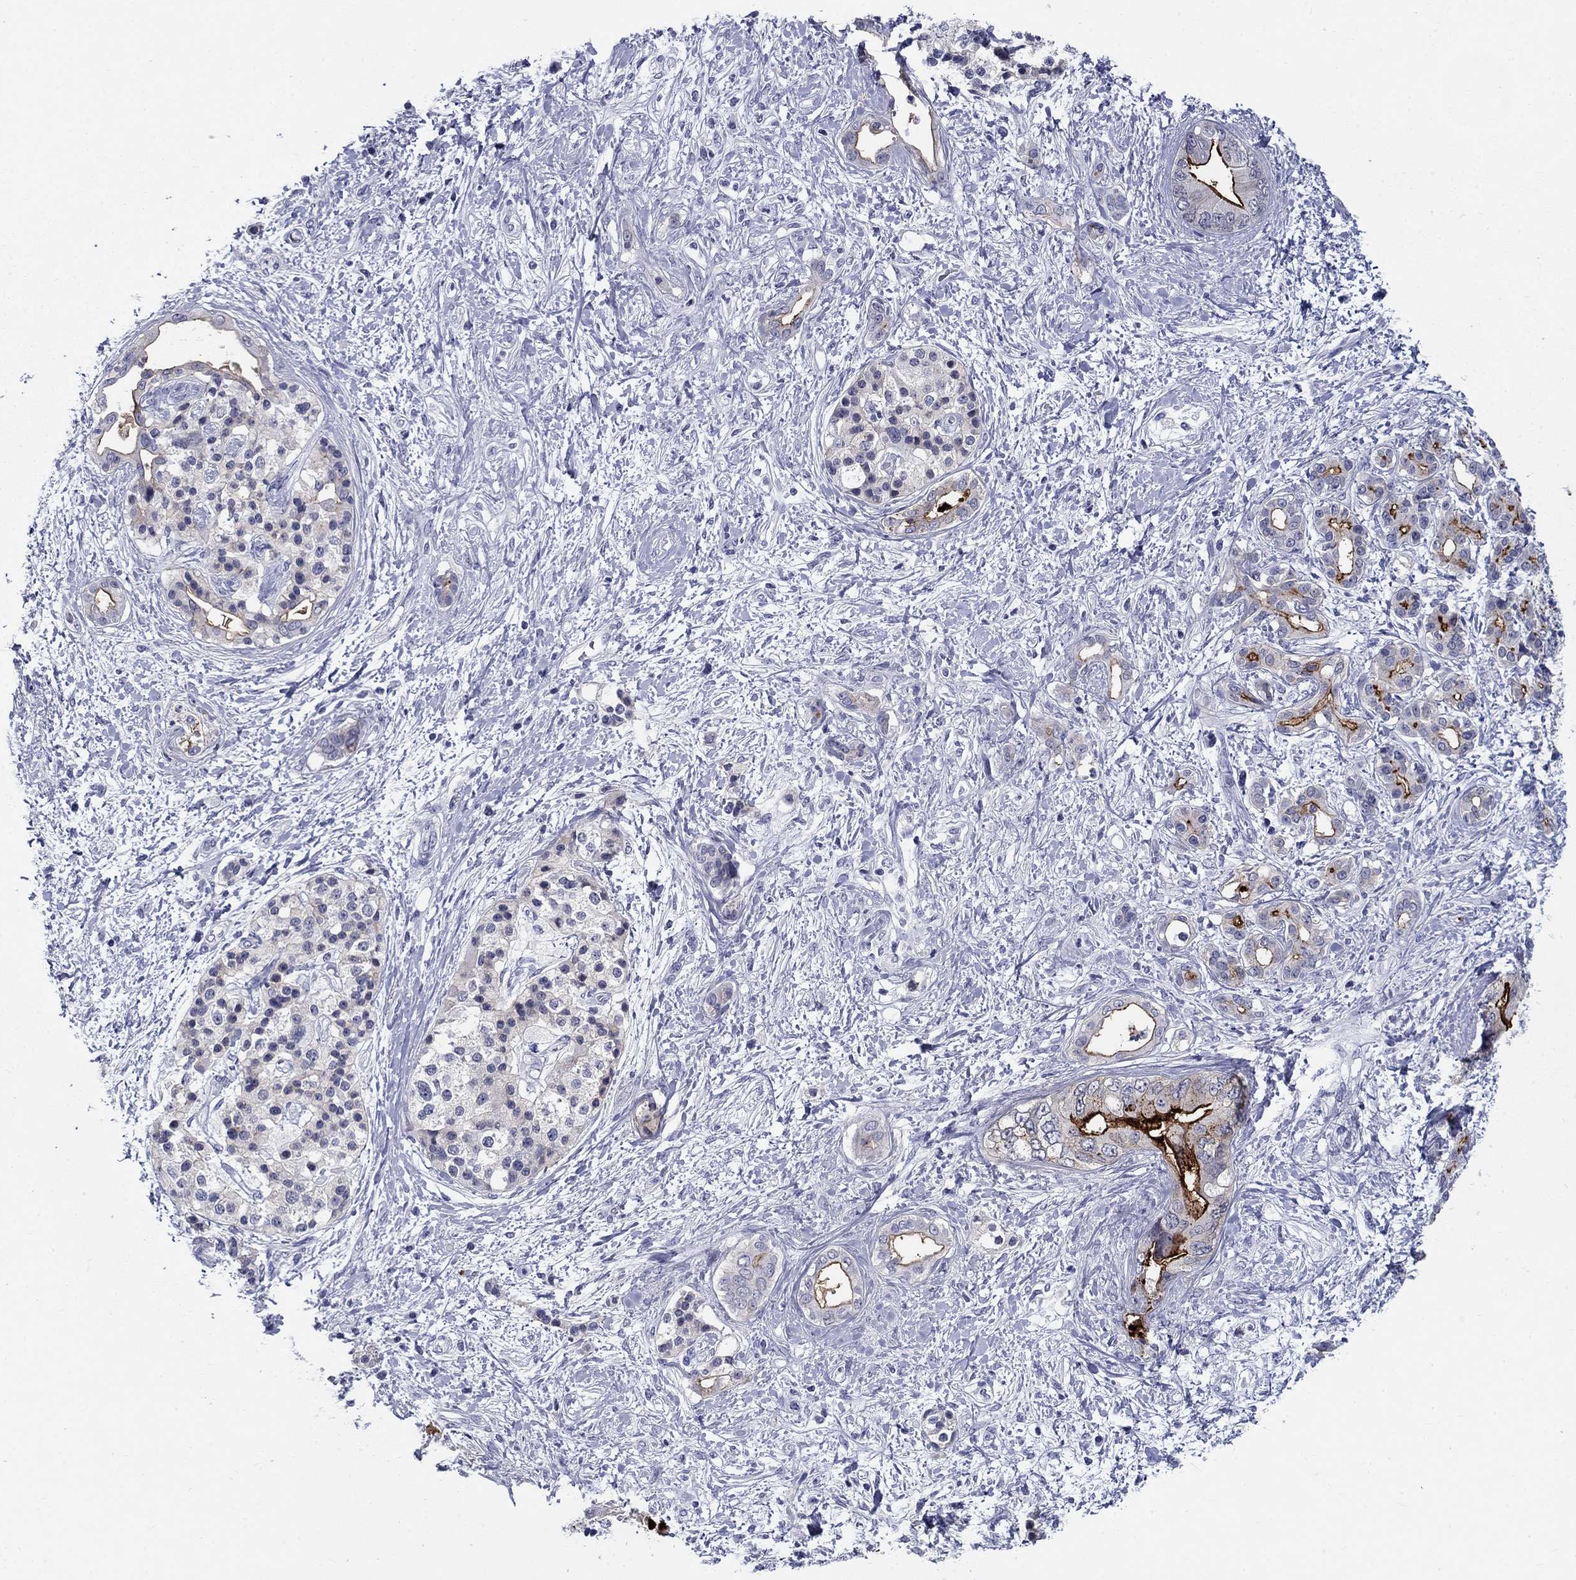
{"staining": {"intensity": "strong", "quantity": "25%-75%", "location": "cytoplasmic/membranous"}, "tissue": "pancreatic cancer", "cell_type": "Tumor cells", "image_type": "cancer", "snomed": [{"axis": "morphology", "description": "Adenocarcinoma, NOS"}, {"axis": "topography", "description": "Pancreas"}], "caption": "Tumor cells demonstrate high levels of strong cytoplasmic/membranous expression in approximately 25%-75% of cells in human adenocarcinoma (pancreatic). The protein is stained brown, and the nuclei are stained in blue (DAB IHC with brightfield microscopy, high magnification).", "gene": "C4orf19", "patient": {"sex": "female", "age": 56}}